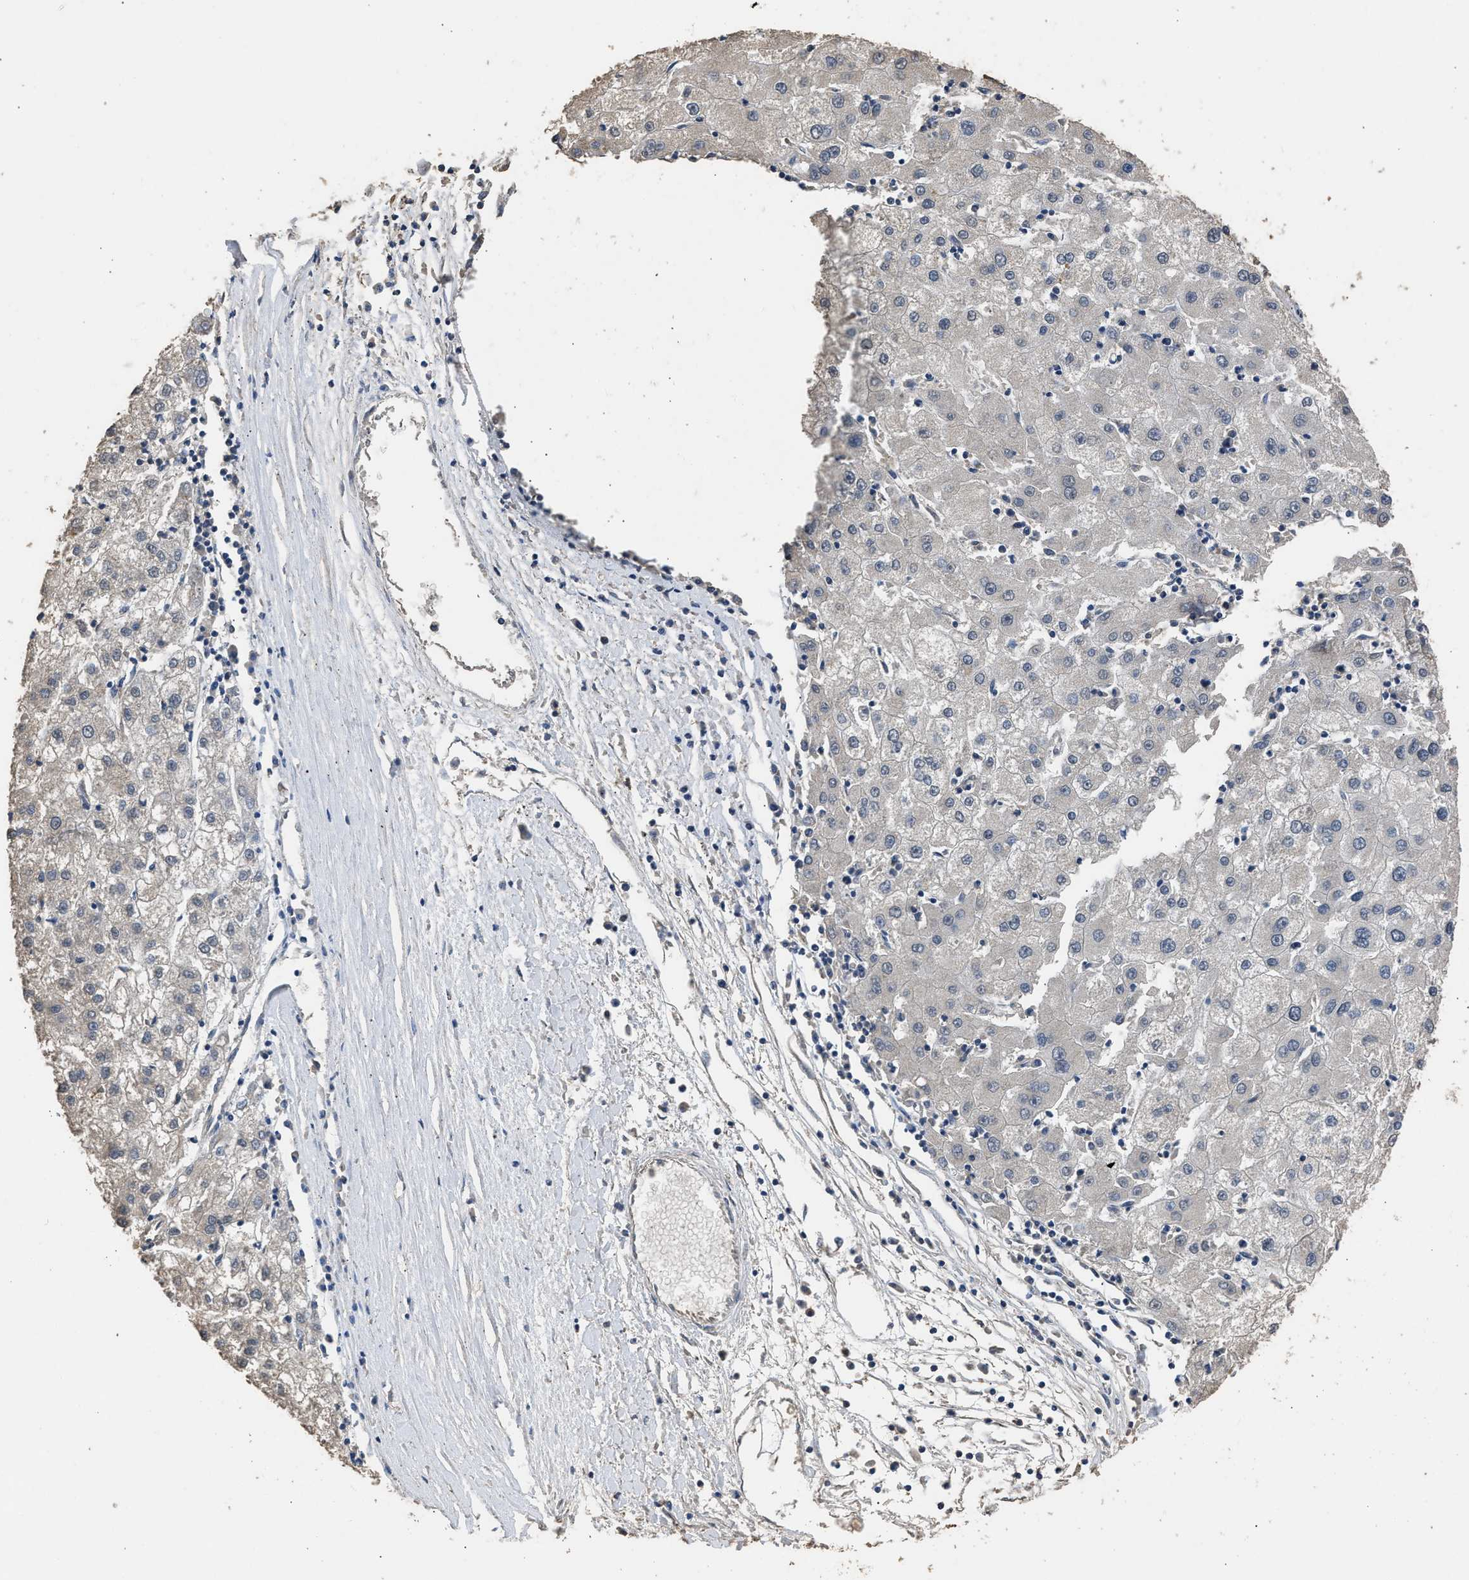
{"staining": {"intensity": "negative", "quantity": "none", "location": "none"}, "tissue": "liver cancer", "cell_type": "Tumor cells", "image_type": "cancer", "snomed": [{"axis": "morphology", "description": "Carcinoma, Hepatocellular, NOS"}, {"axis": "topography", "description": "Liver"}], "caption": "Immunohistochemistry of human liver hepatocellular carcinoma exhibits no positivity in tumor cells.", "gene": "SPINT2", "patient": {"sex": "male", "age": 72}}